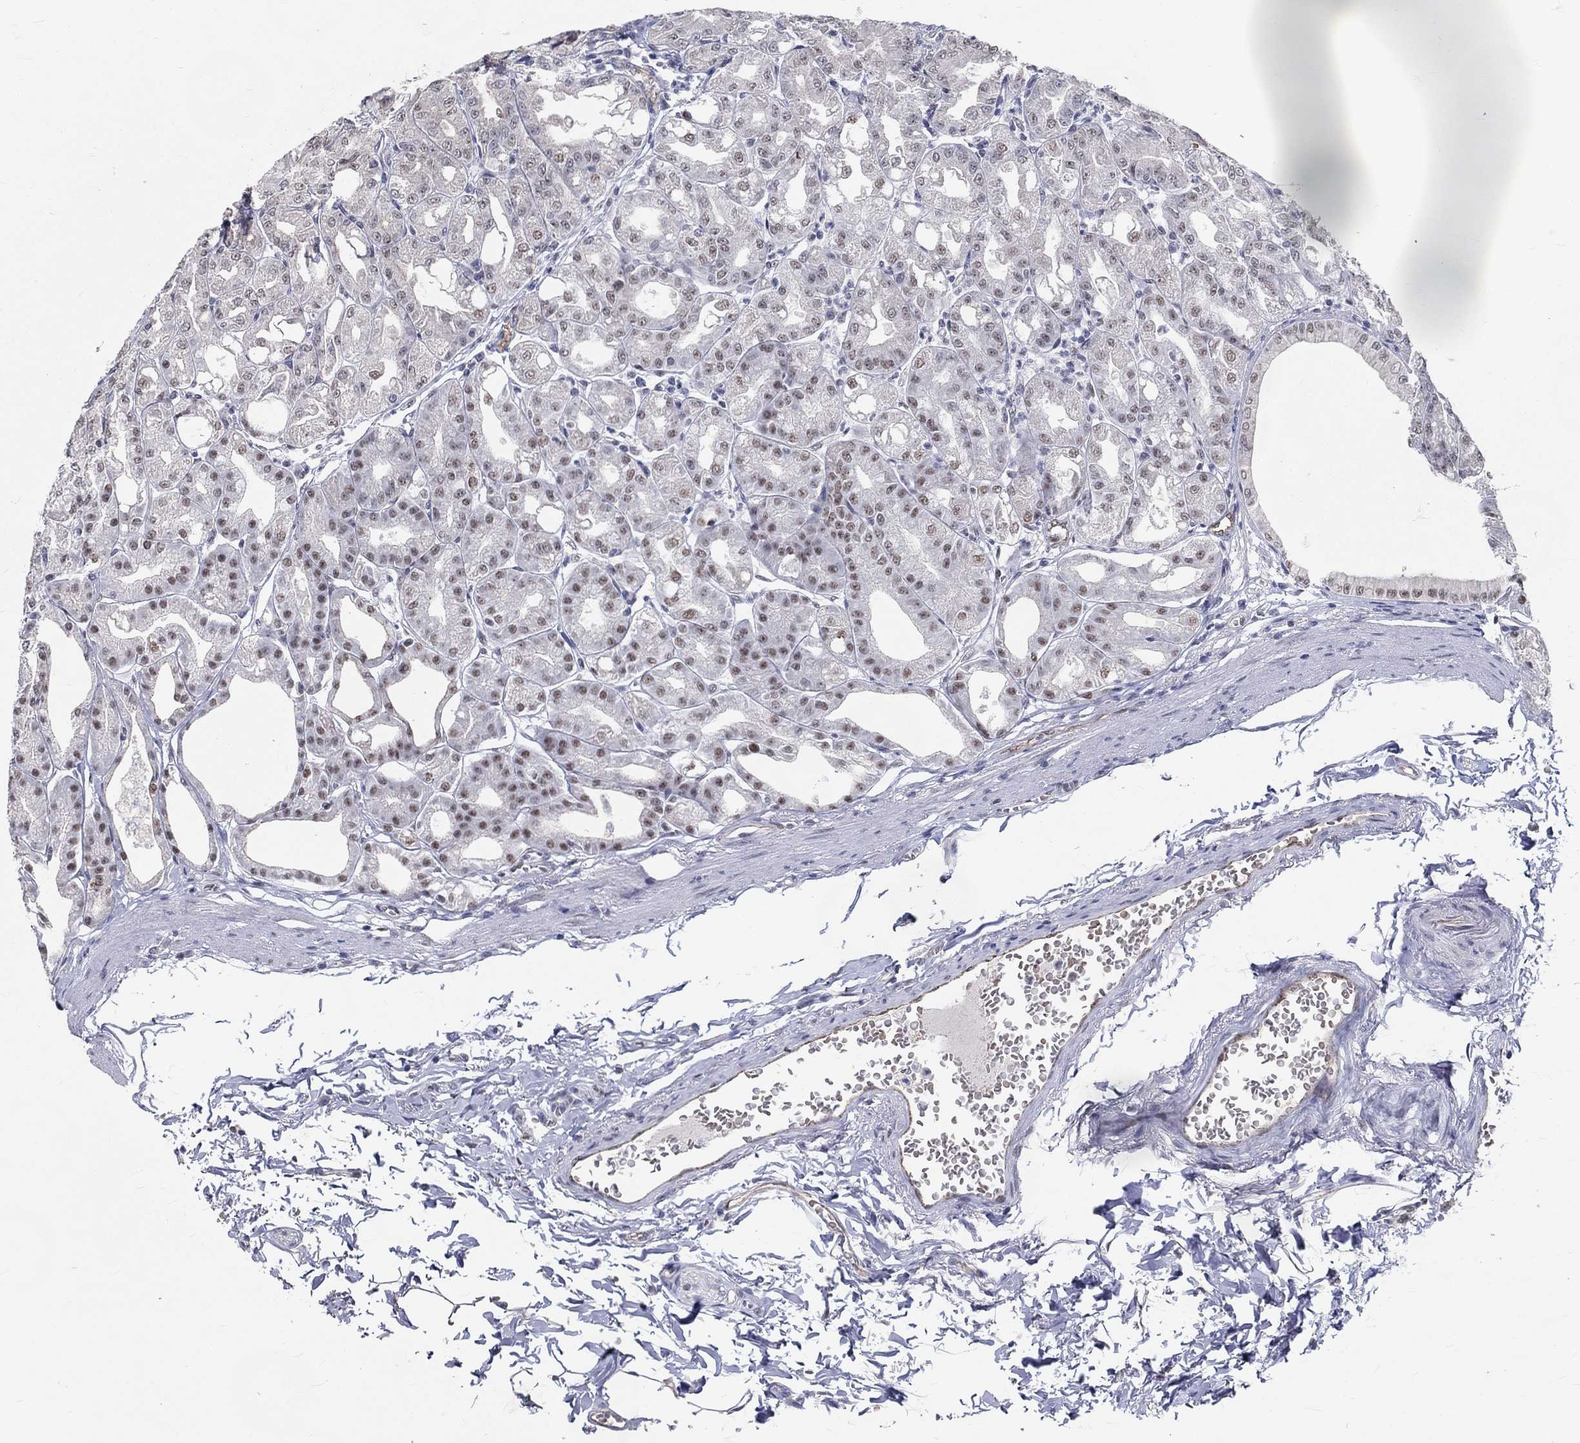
{"staining": {"intensity": "moderate", "quantity": "25%-75%", "location": "nuclear"}, "tissue": "stomach", "cell_type": "Glandular cells", "image_type": "normal", "snomed": [{"axis": "morphology", "description": "Normal tissue, NOS"}, {"axis": "topography", "description": "Stomach"}], "caption": "This image displays unremarkable stomach stained with immunohistochemistry to label a protein in brown. The nuclear of glandular cells show moderate positivity for the protein. Nuclei are counter-stained blue.", "gene": "ZBED1", "patient": {"sex": "male", "age": 71}}